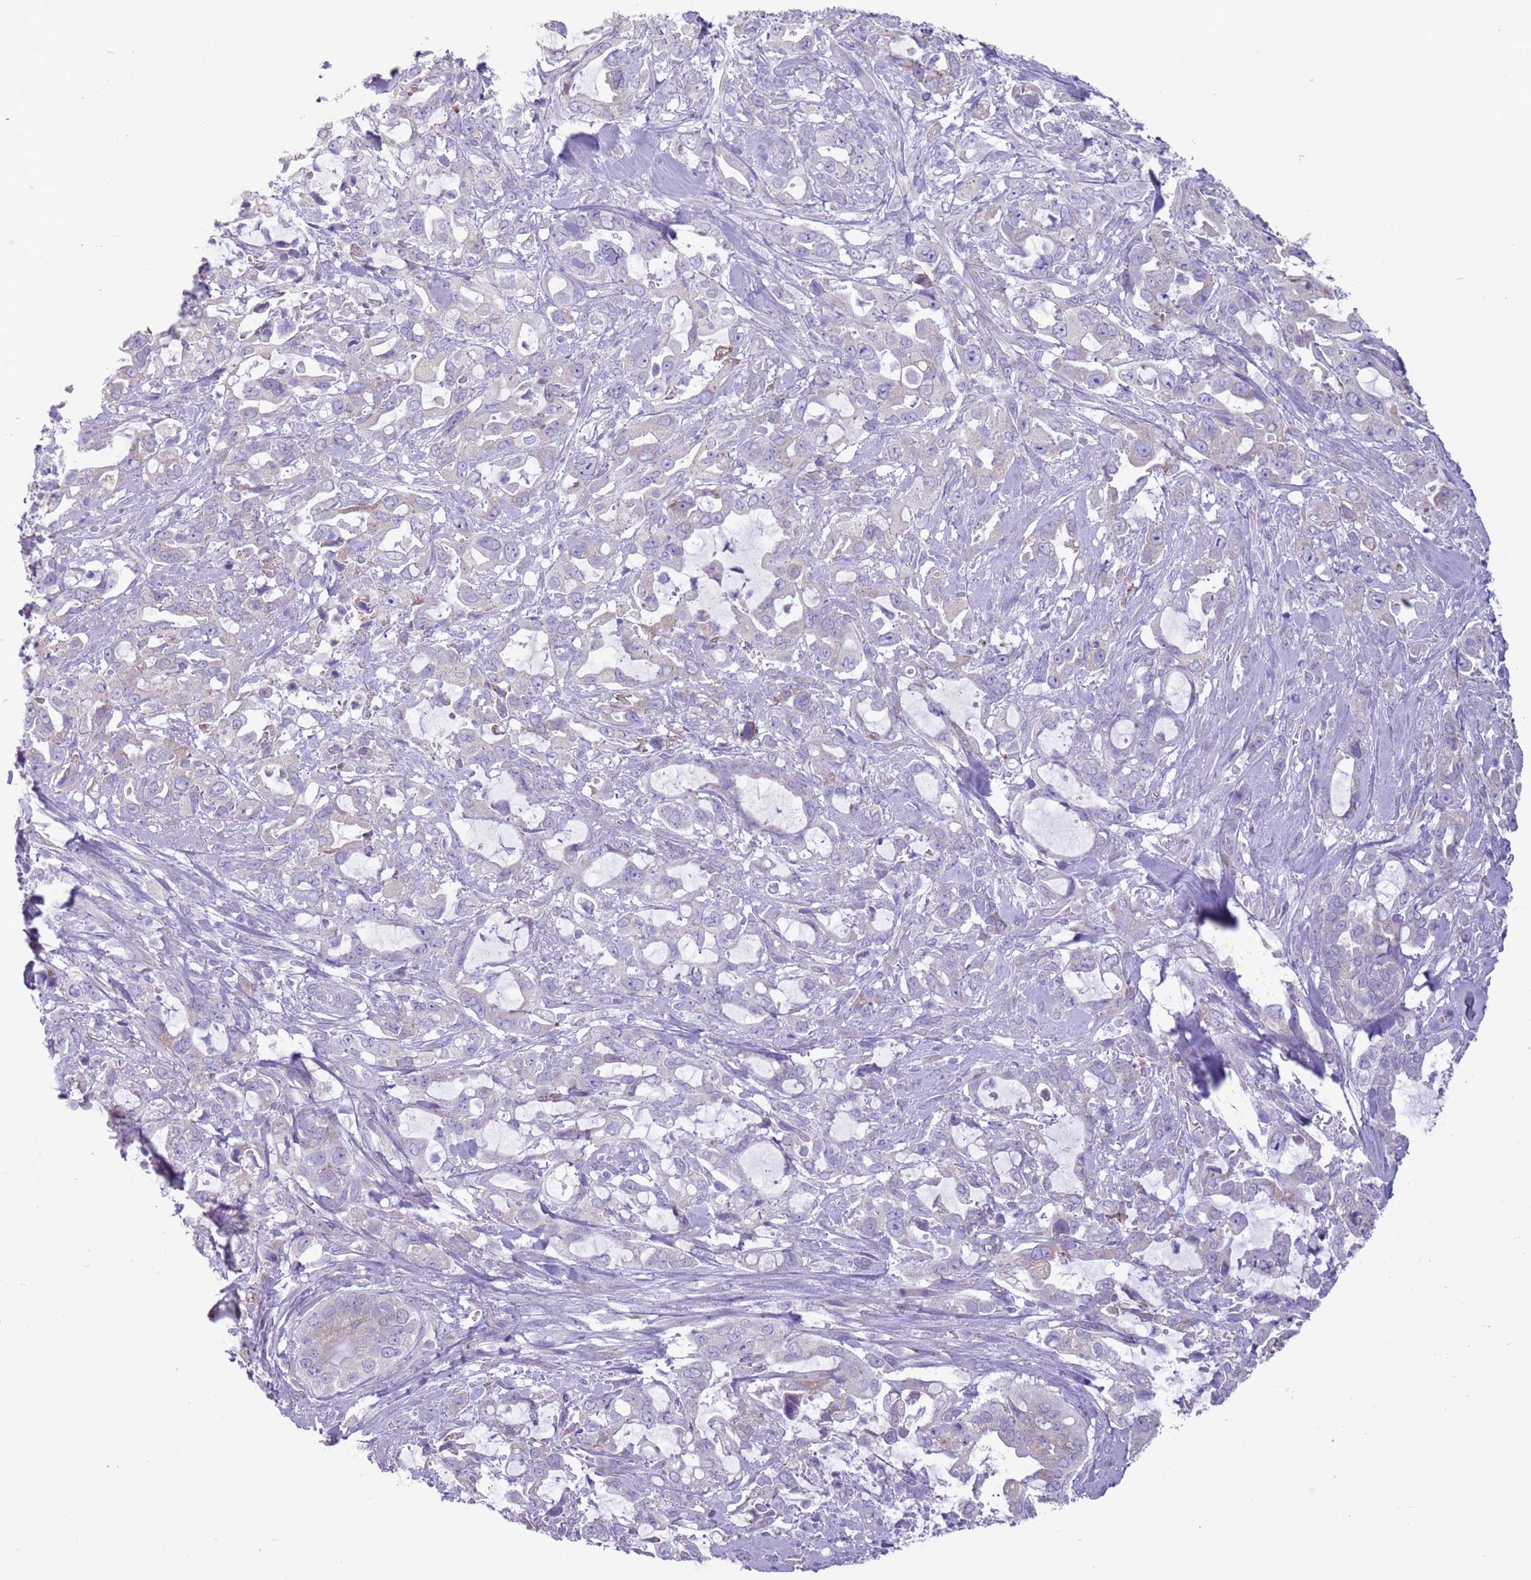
{"staining": {"intensity": "negative", "quantity": "none", "location": "none"}, "tissue": "pancreatic cancer", "cell_type": "Tumor cells", "image_type": "cancer", "snomed": [{"axis": "morphology", "description": "Adenocarcinoma, NOS"}, {"axis": "topography", "description": "Pancreas"}], "caption": "This micrograph is of pancreatic adenocarcinoma stained with IHC to label a protein in brown with the nuclei are counter-stained blue. There is no staining in tumor cells. (Stains: DAB (3,3'-diaminobenzidine) IHC with hematoxylin counter stain, Microscopy: brightfield microscopy at high magnification).", "gene": "HYOU1", "patient": {"sex": "female", "age": 61}}